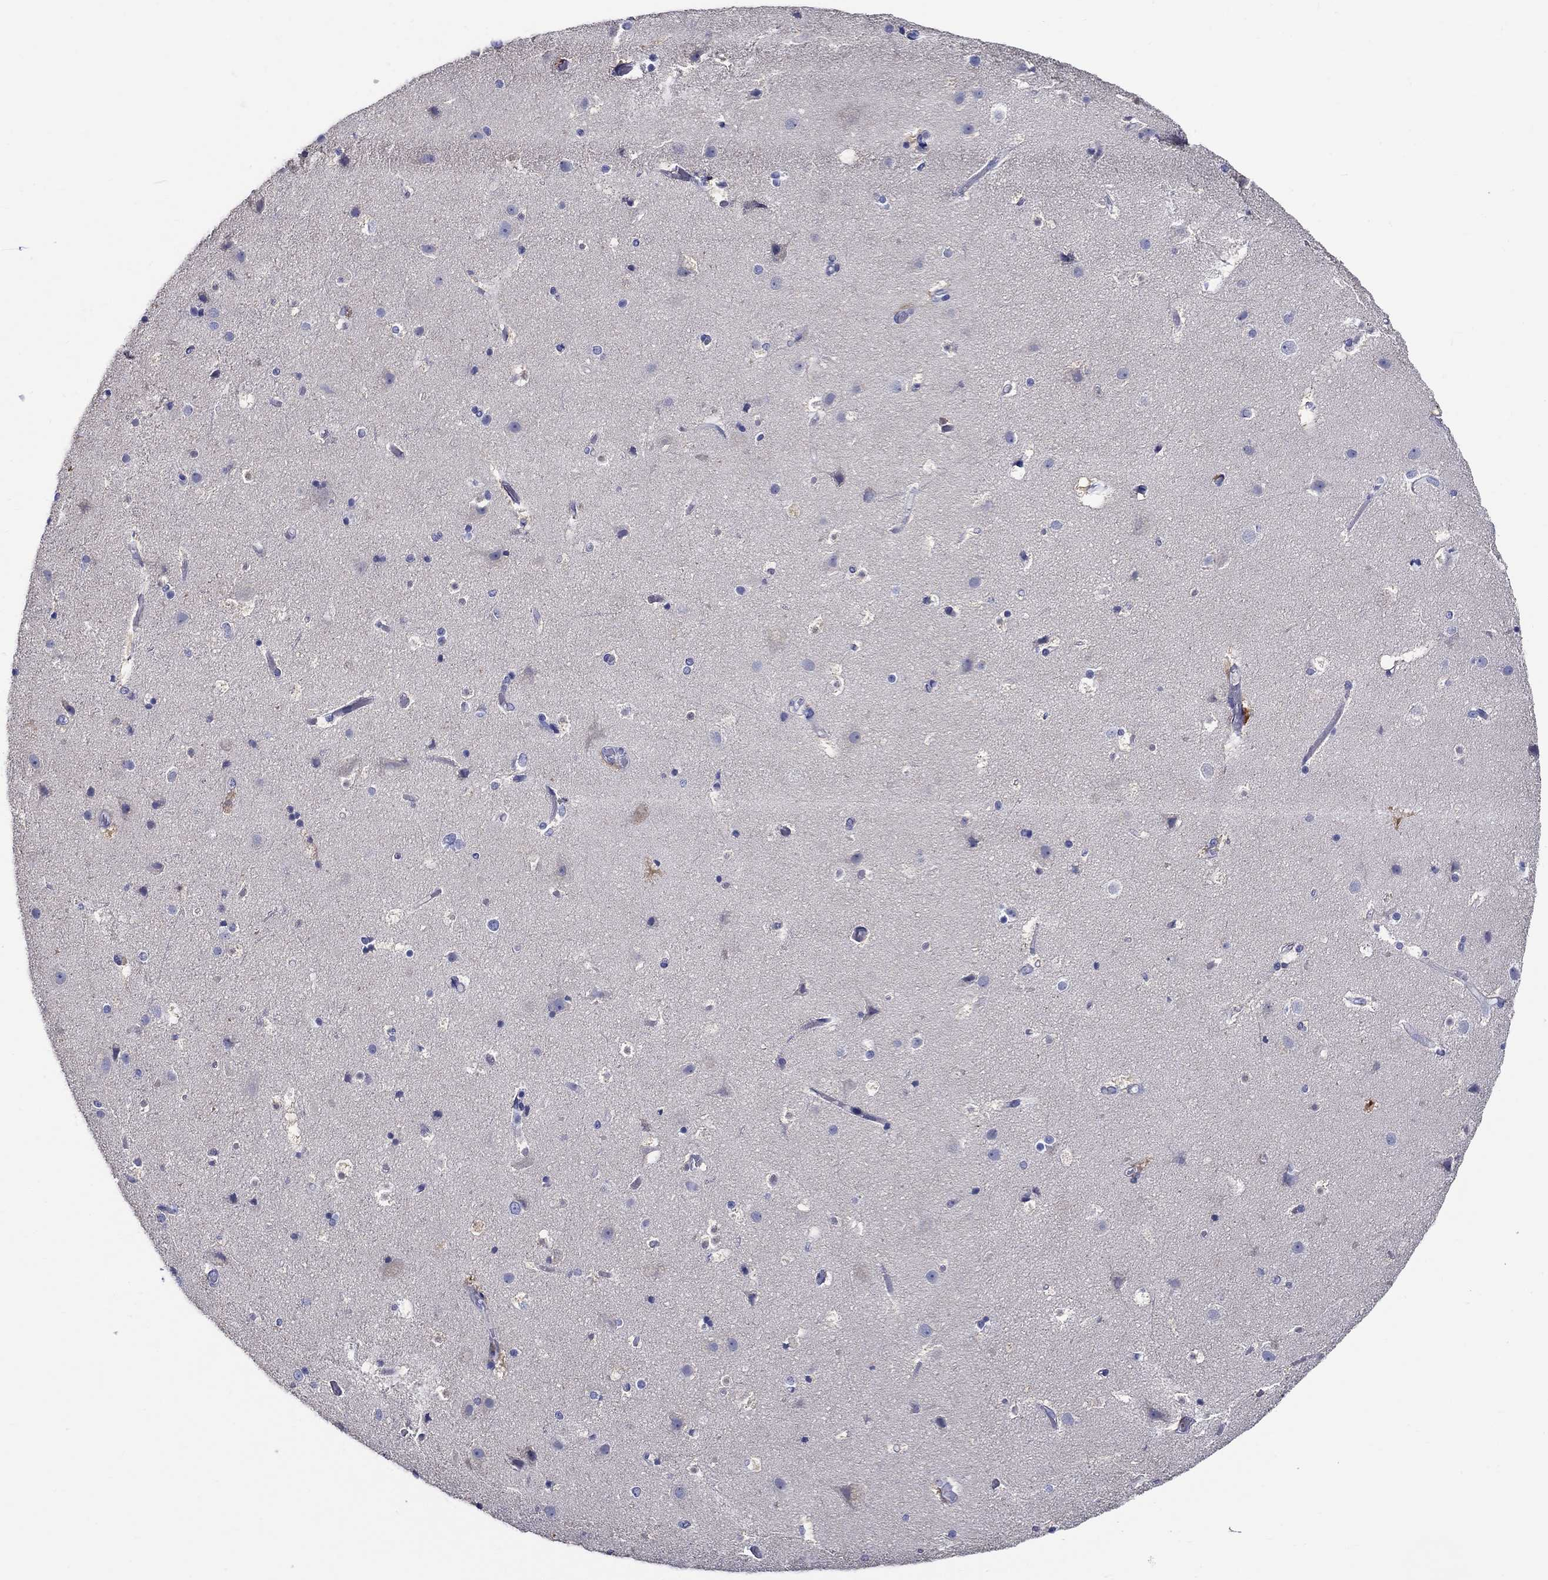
{"staining": {"intensity": "negative", "quantity": "none", "location": "none"}, "tissue": "cerebral cortex", "cell_type": "Endothelial cells", "image_type": "normal", "snomed": [{"axis": "morphology", "description": "Normal tissue, NOS"}, {"axis": "topography", "description": "Cerebral cortex"}], "caption": "The micrograph shows no significant positivity in endothelial cells of cerebral cortex.", "gene": "CRYGS", "patient": {"sex": "female", "age": 52}}